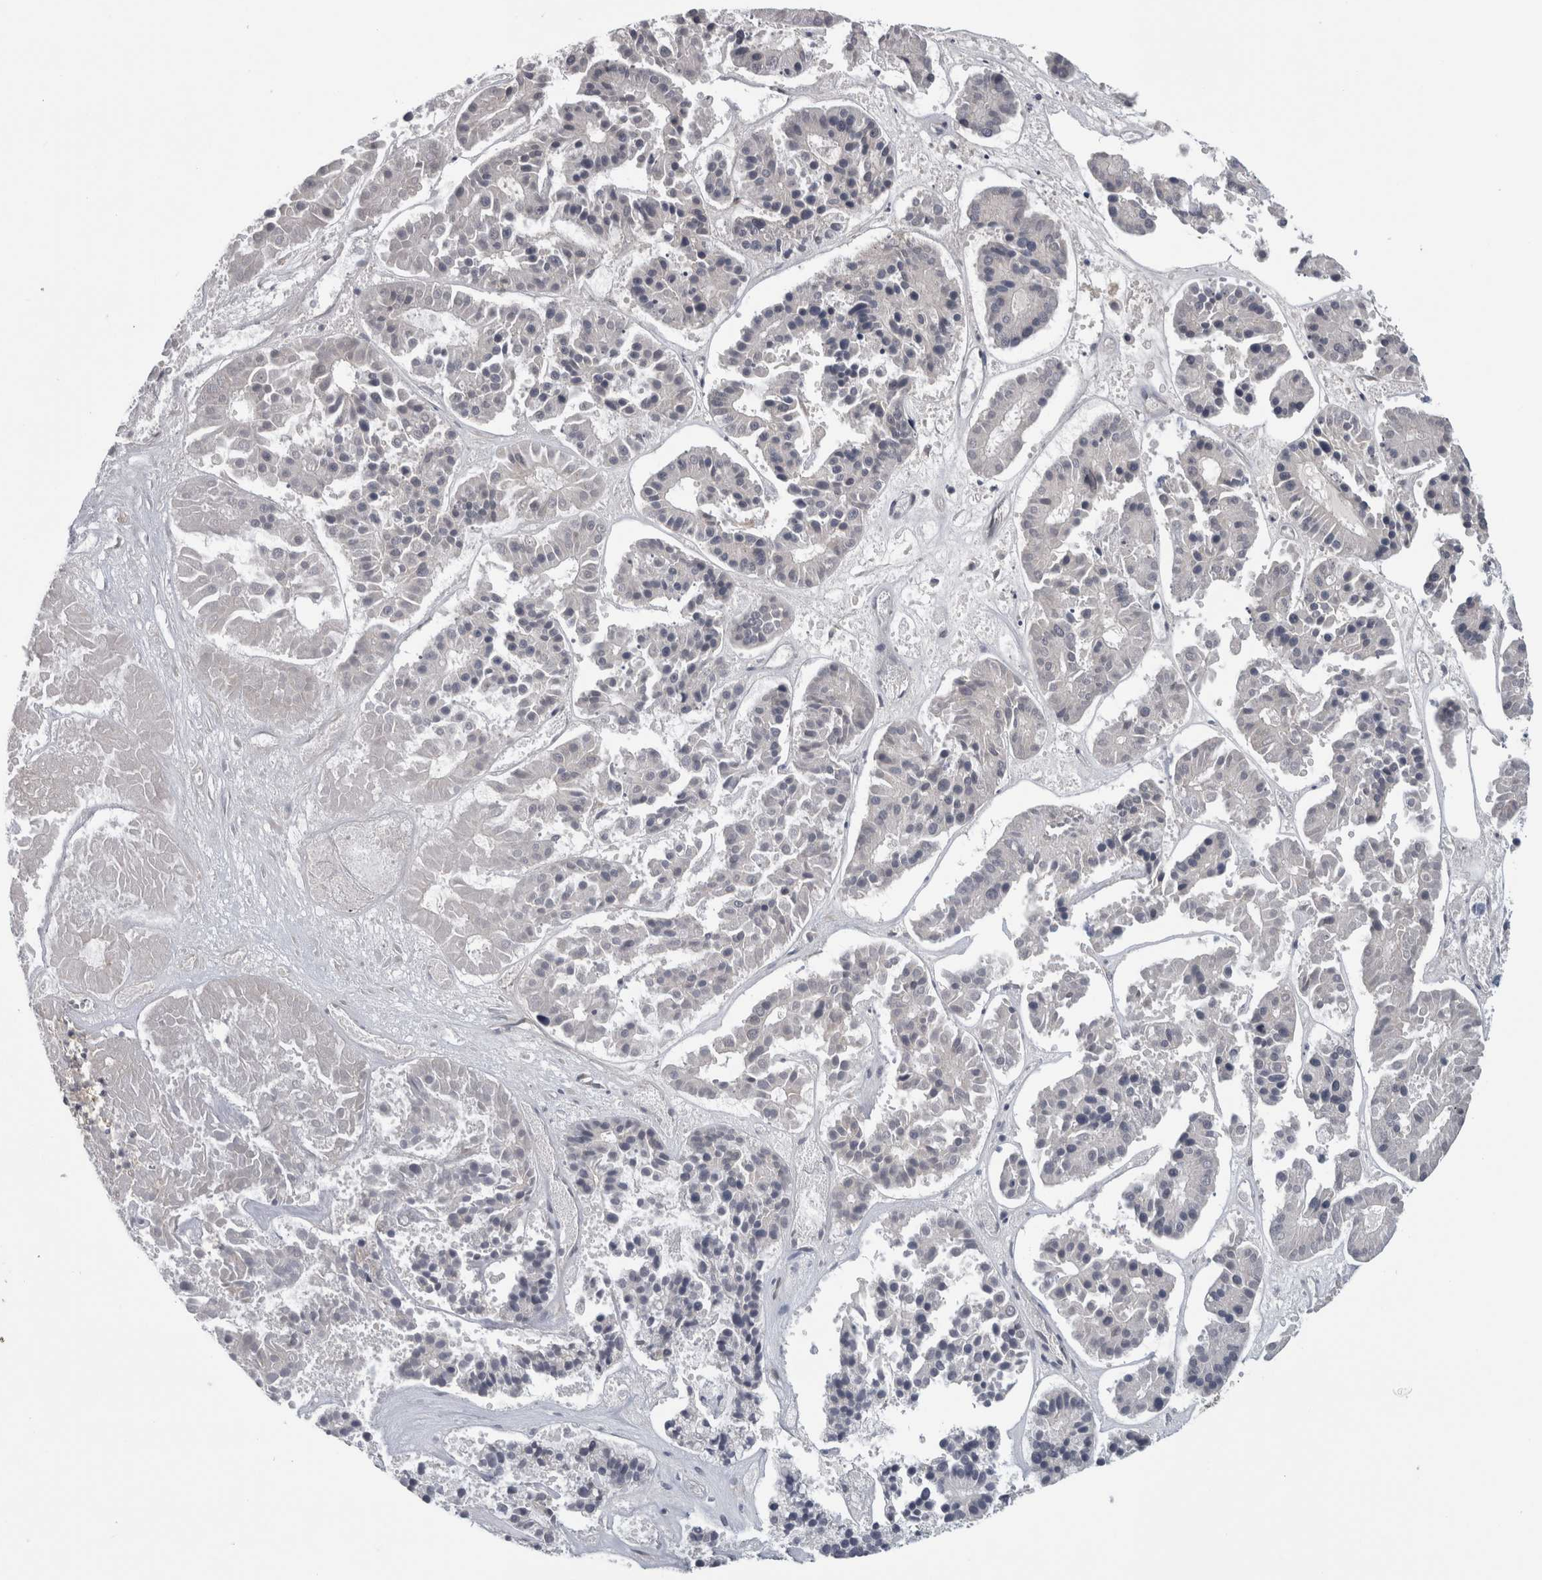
{"staining": {"intensity": "negative", "quantity": "none", "location": "none"}, "tissue": "pancreatic cancer", "cell_type": "Tumor cells", "image_type": "cancer", "snomed": [{"axis": "morphology", "description": "Adenocarcinoma, NOS"}, {"axis": "topography", "description": "Pancreas"}], "caption": "Pancreatic adenocarcinoma stained for a protein using immunohistochemistry reveals no expression tumor cells.", "gene": "ATXN2", "patient": {"sex": "male", "age": 50}}